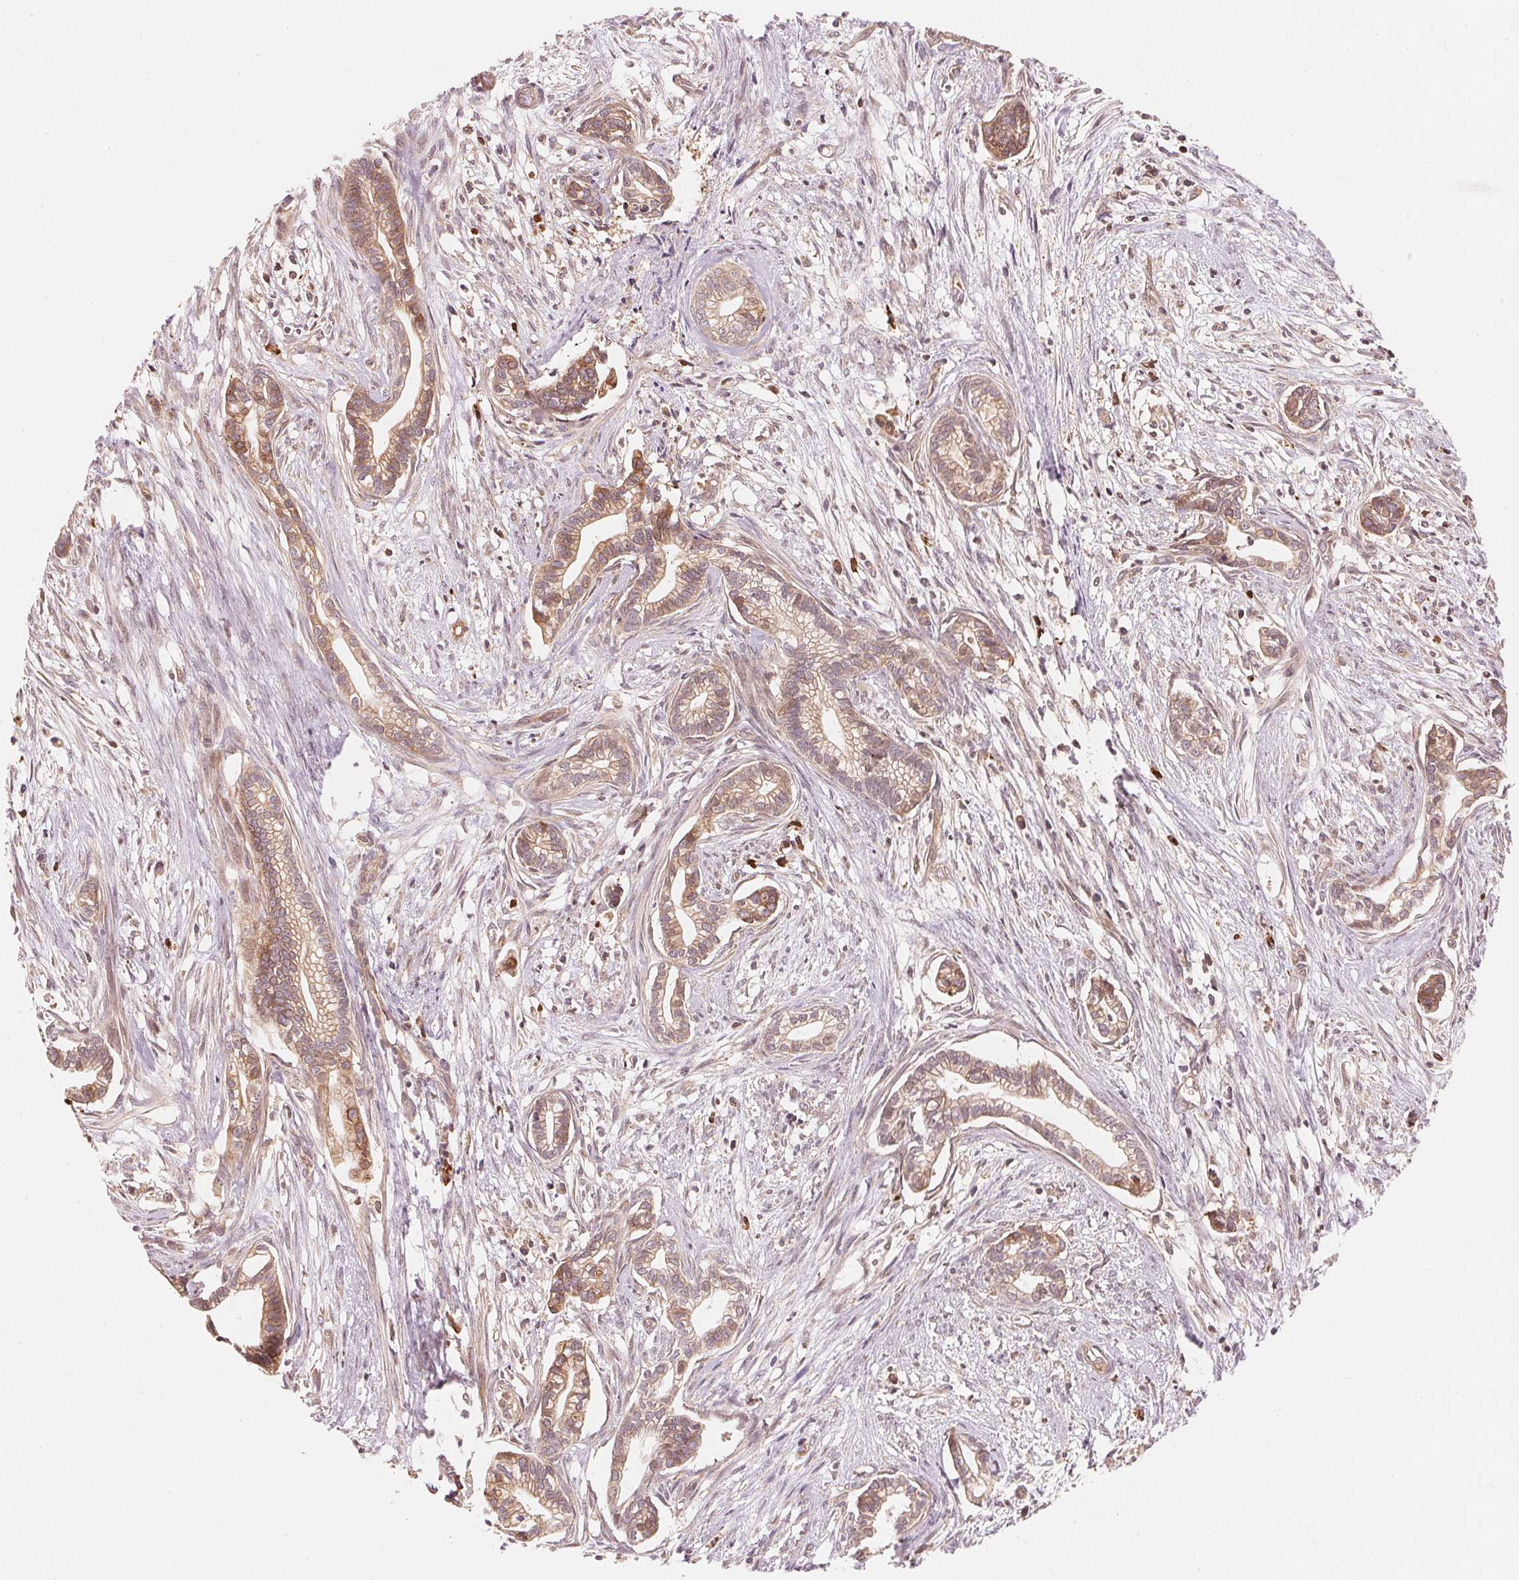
{"staining": {"intensity": "moderate", "quantity": ">75%", "location": "cytoplasmic/membranous"}, "tissue": "cervical cancer", "cell_type": "Tumor cells", "image_type": "cancer", "snomed": [{"axis": "morphology", "description": "Adenocarcinoma, NOS"}, {"axis": "topography", "description": "Cervix"}], "caption": "Adenocarcinoma (cervical) stained with a brown dye displays moderate cytoplasmic/membranous positive positivity in about >75% of tumor cells.", "gene": "PRKN", "patient": {"sex": "female", "age": 62}}